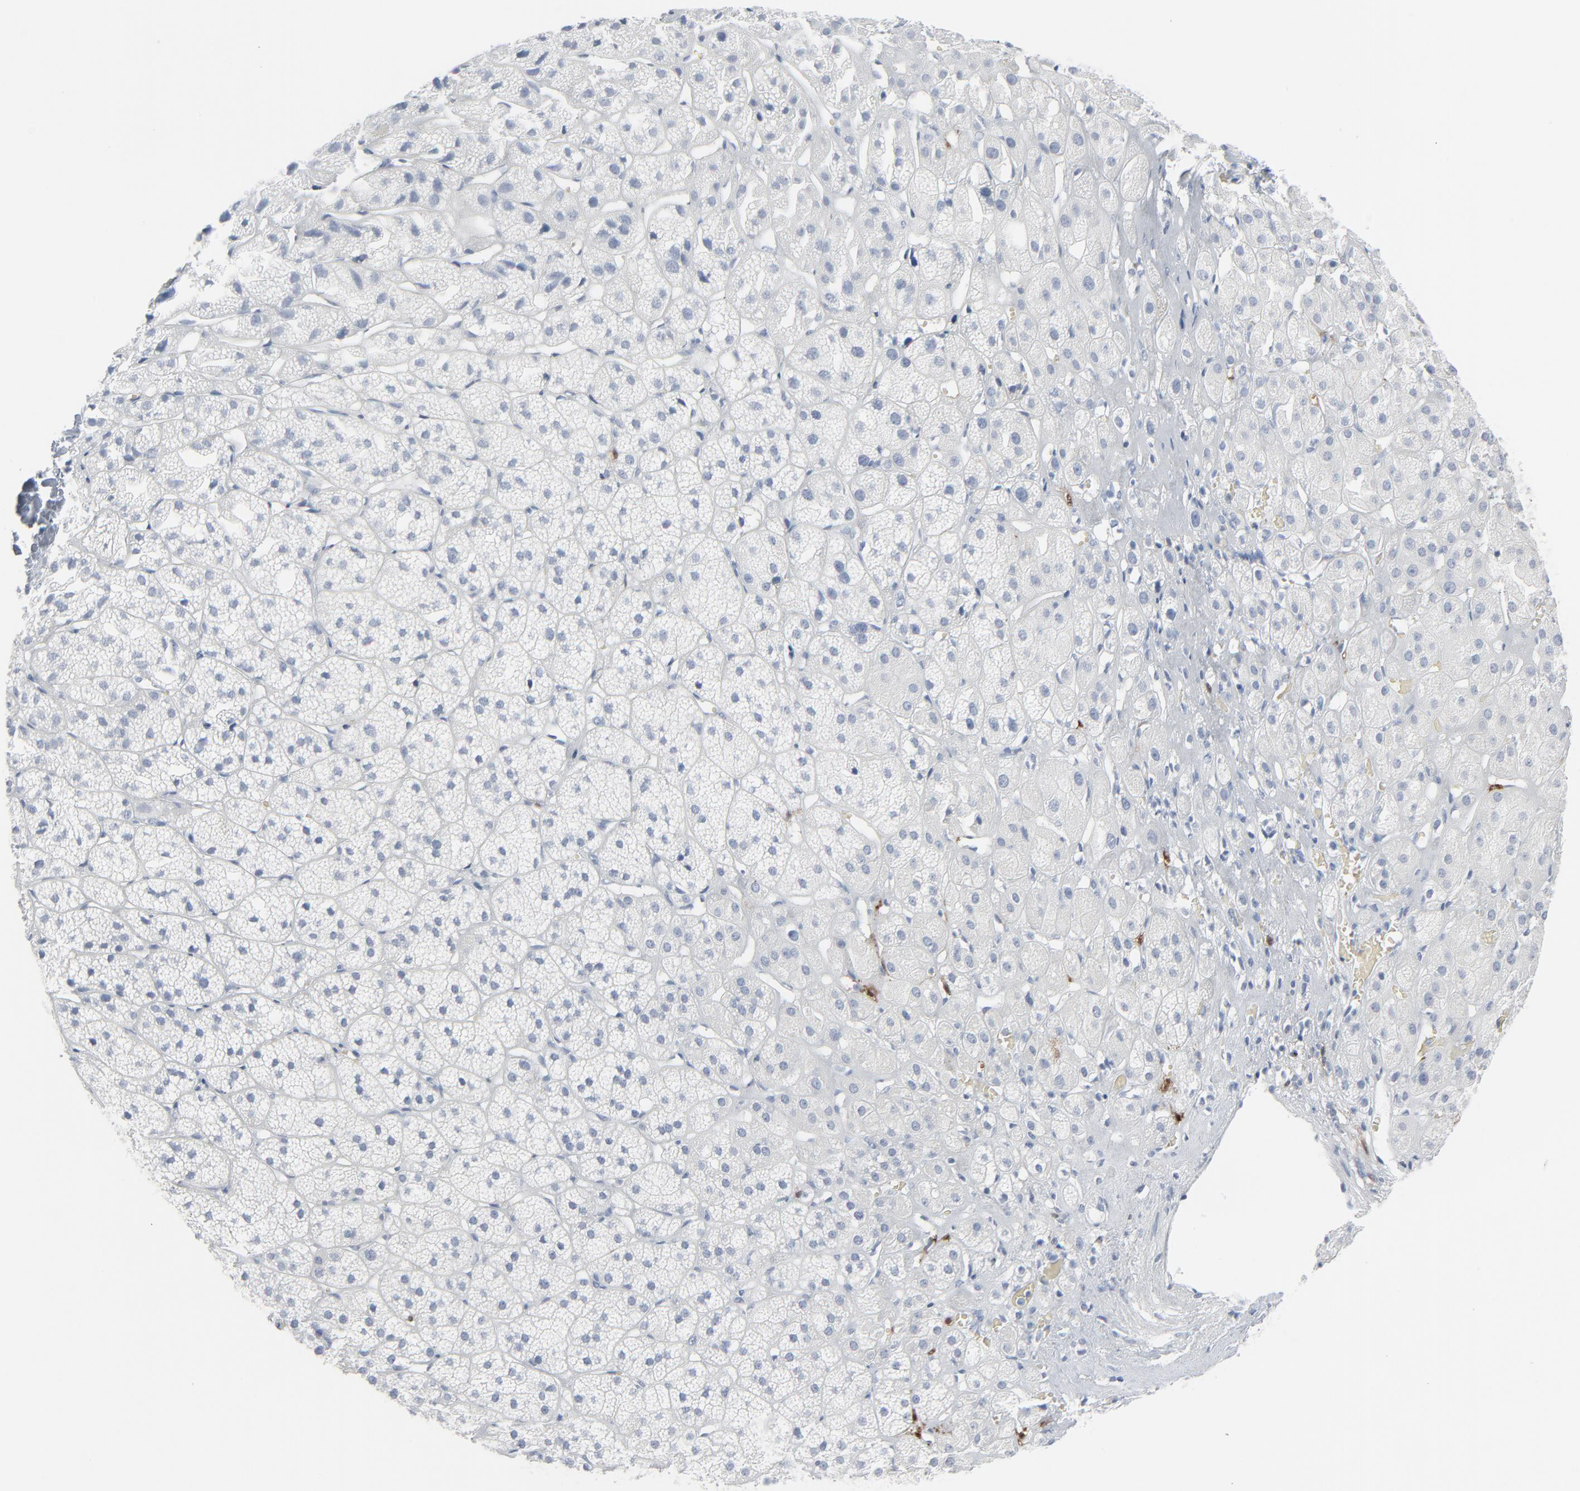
{"staining": {"intensity": "negative", "quantity": "none", "location": "none"}, "tissue": "adrenal gland", "cell_type": "Glandular cells", "image_type": "normal", "snomed": [{"axis": "morphology", "description": "Normal tissue, NOS"}, {"axis": "topography", "description": "Adrenal gland"}], "caption": "Glandular cells show no significant protein positivity in unremarkable adrenal gland.", "gene": "PHGDH", "patient": {"sex": "female", "age": 71}}